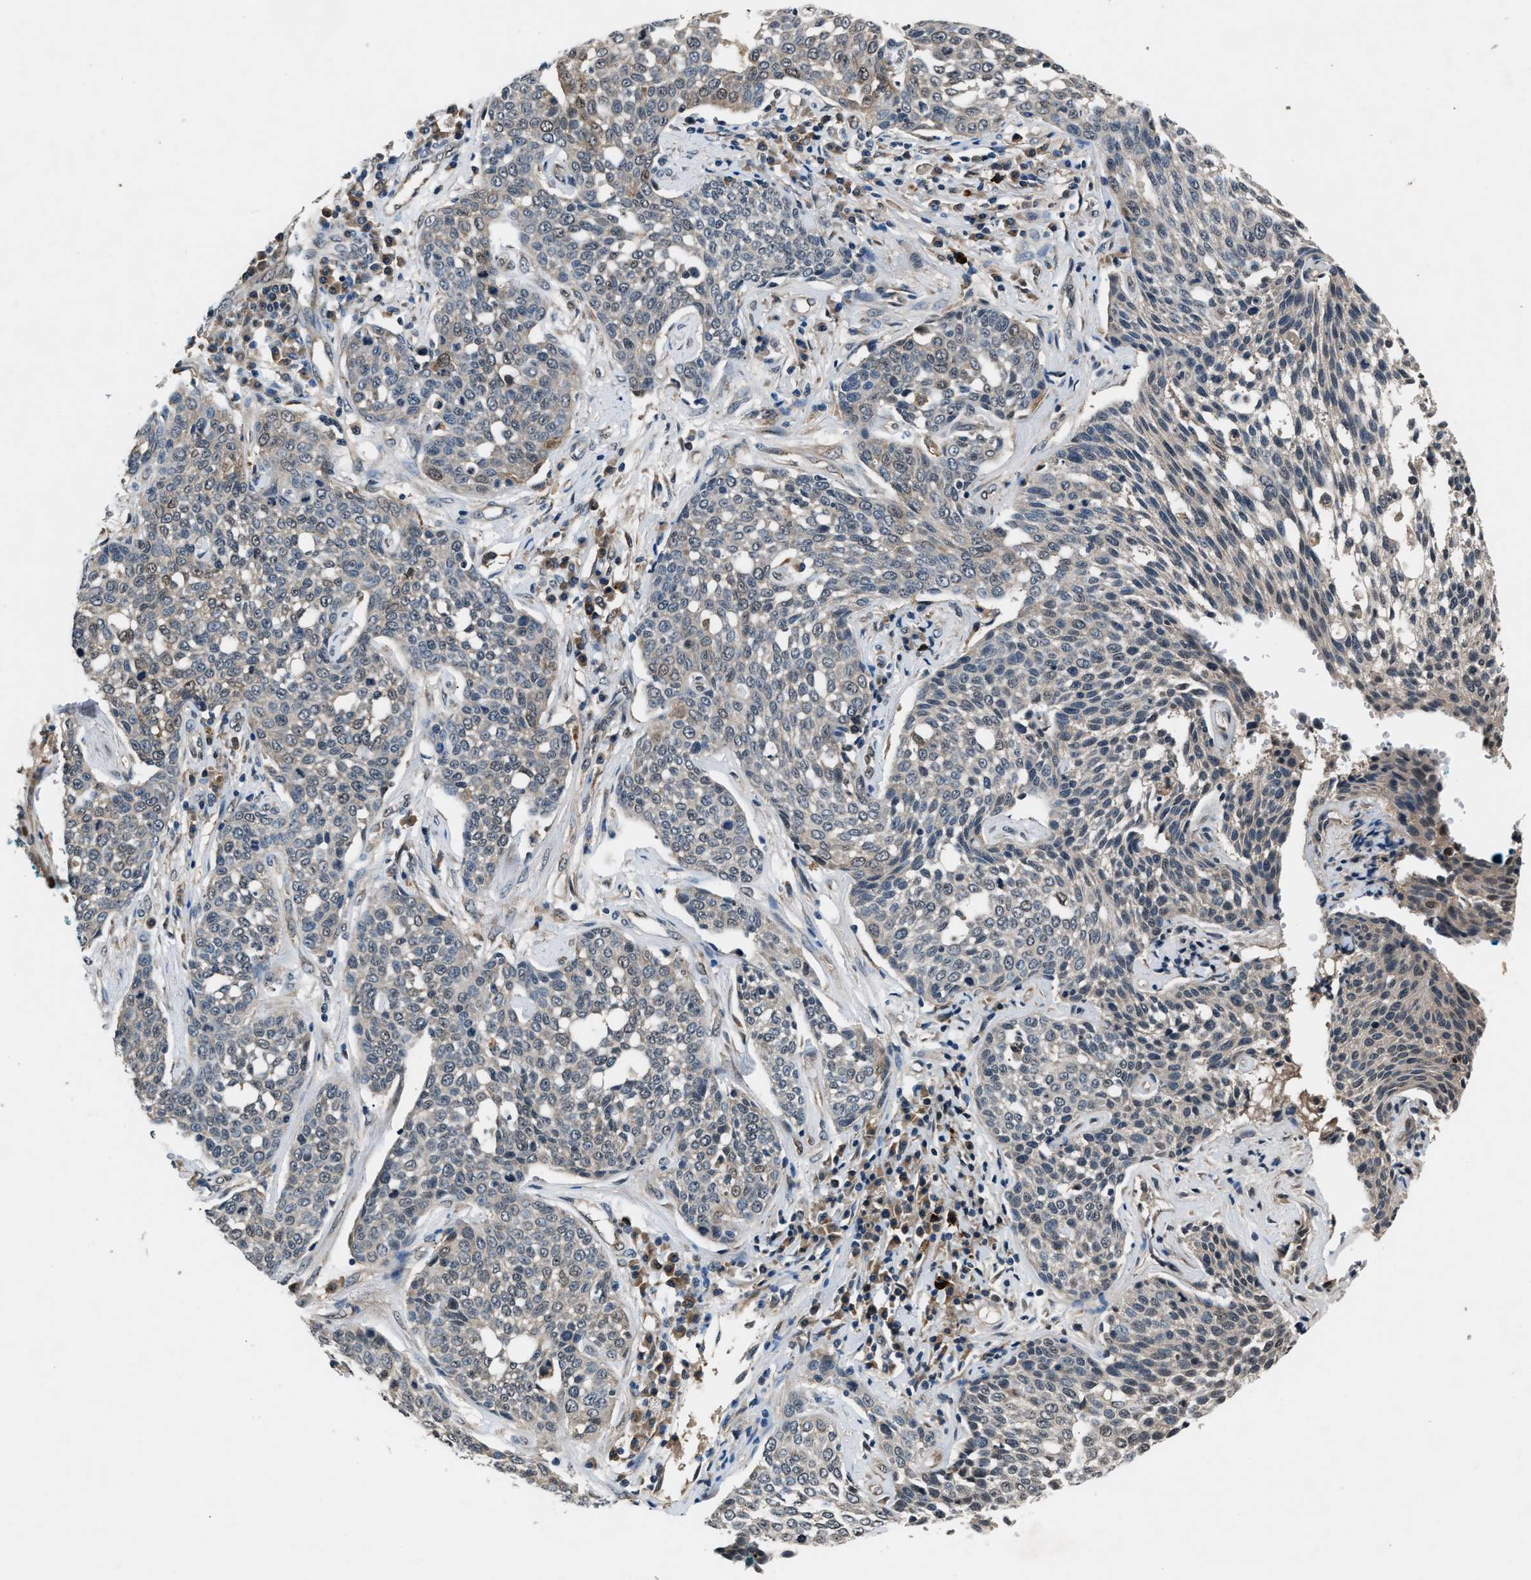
{"staining": {"intensity": "weak", "quantity": "<25%", "location": "cytoplasmic/membranous,nuclear"}, "tissue": "cervical cancer", "cell_type": "Tumor cells", "image_type": "cancer", "snomed": [{"axis": "morphology", "description": "Squamous cell carcinoma, NOS"}, {"axis": "topography", "description": "Cervix"}], "caption": "A high-resolution photomicrograph shows immunohistochemistry staining of cervical cancer, which reveals no significant staining in tumor cells.", "gene": "TP53I3", "patient": {"sex": "female", "age": 34}}